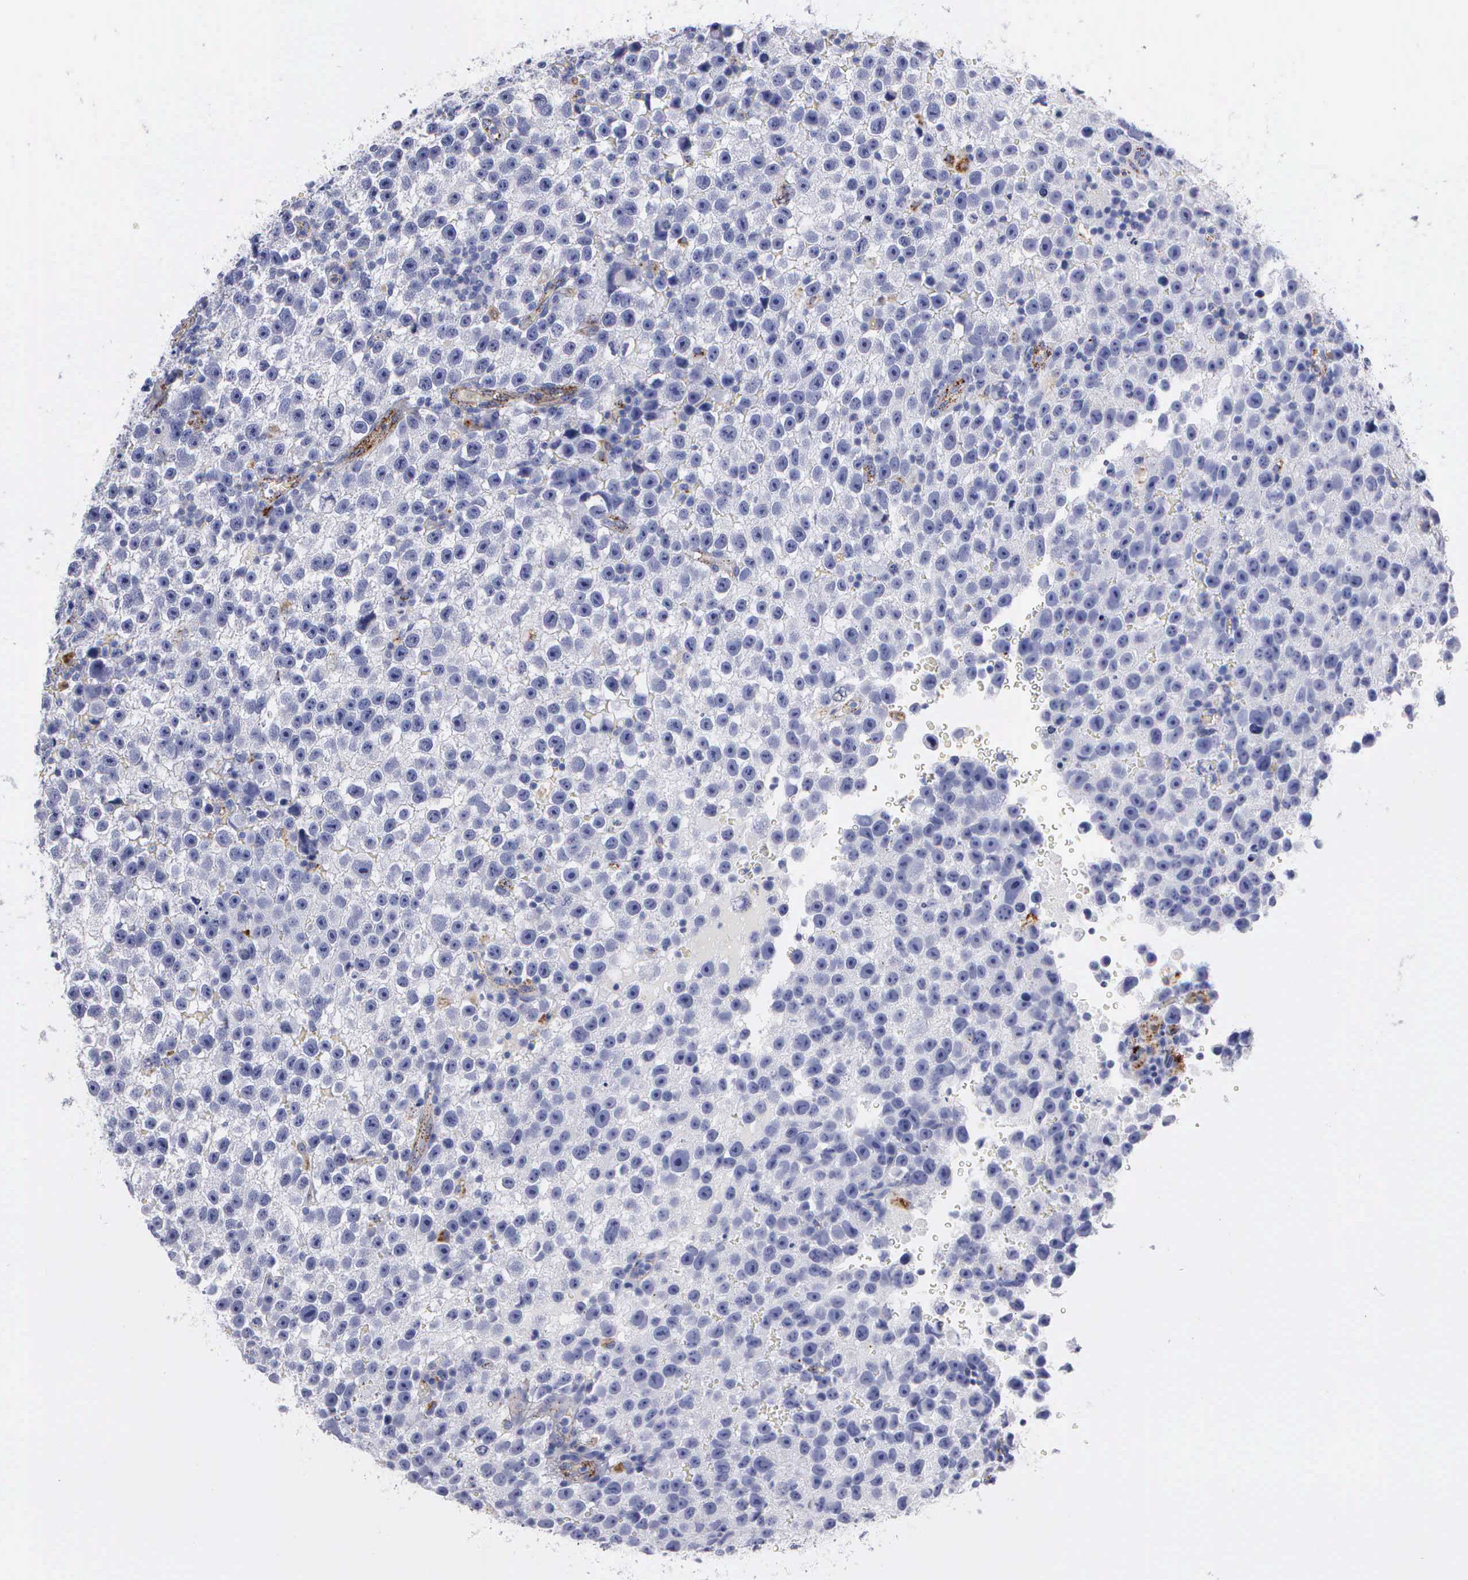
{"staining": {"intensity": "negative", "quantity": "none", "location": "none"}, "tissue": "testis cancer", "cell_type": "Tumor cells", "image_type": "cancer", "snomed": [{"axis": "morphology", "description": "Seminoma, NOS"}, {"axis": "topography", "description": "Testis"}], "caption": "DAB (3,3'-diaminobenzidine) immunohistochemical staining of human seminoma (testis) displays no significant staining in tumor cells.", "gene": "CTSL", "patient": {"sex": "male", "age": 33}}